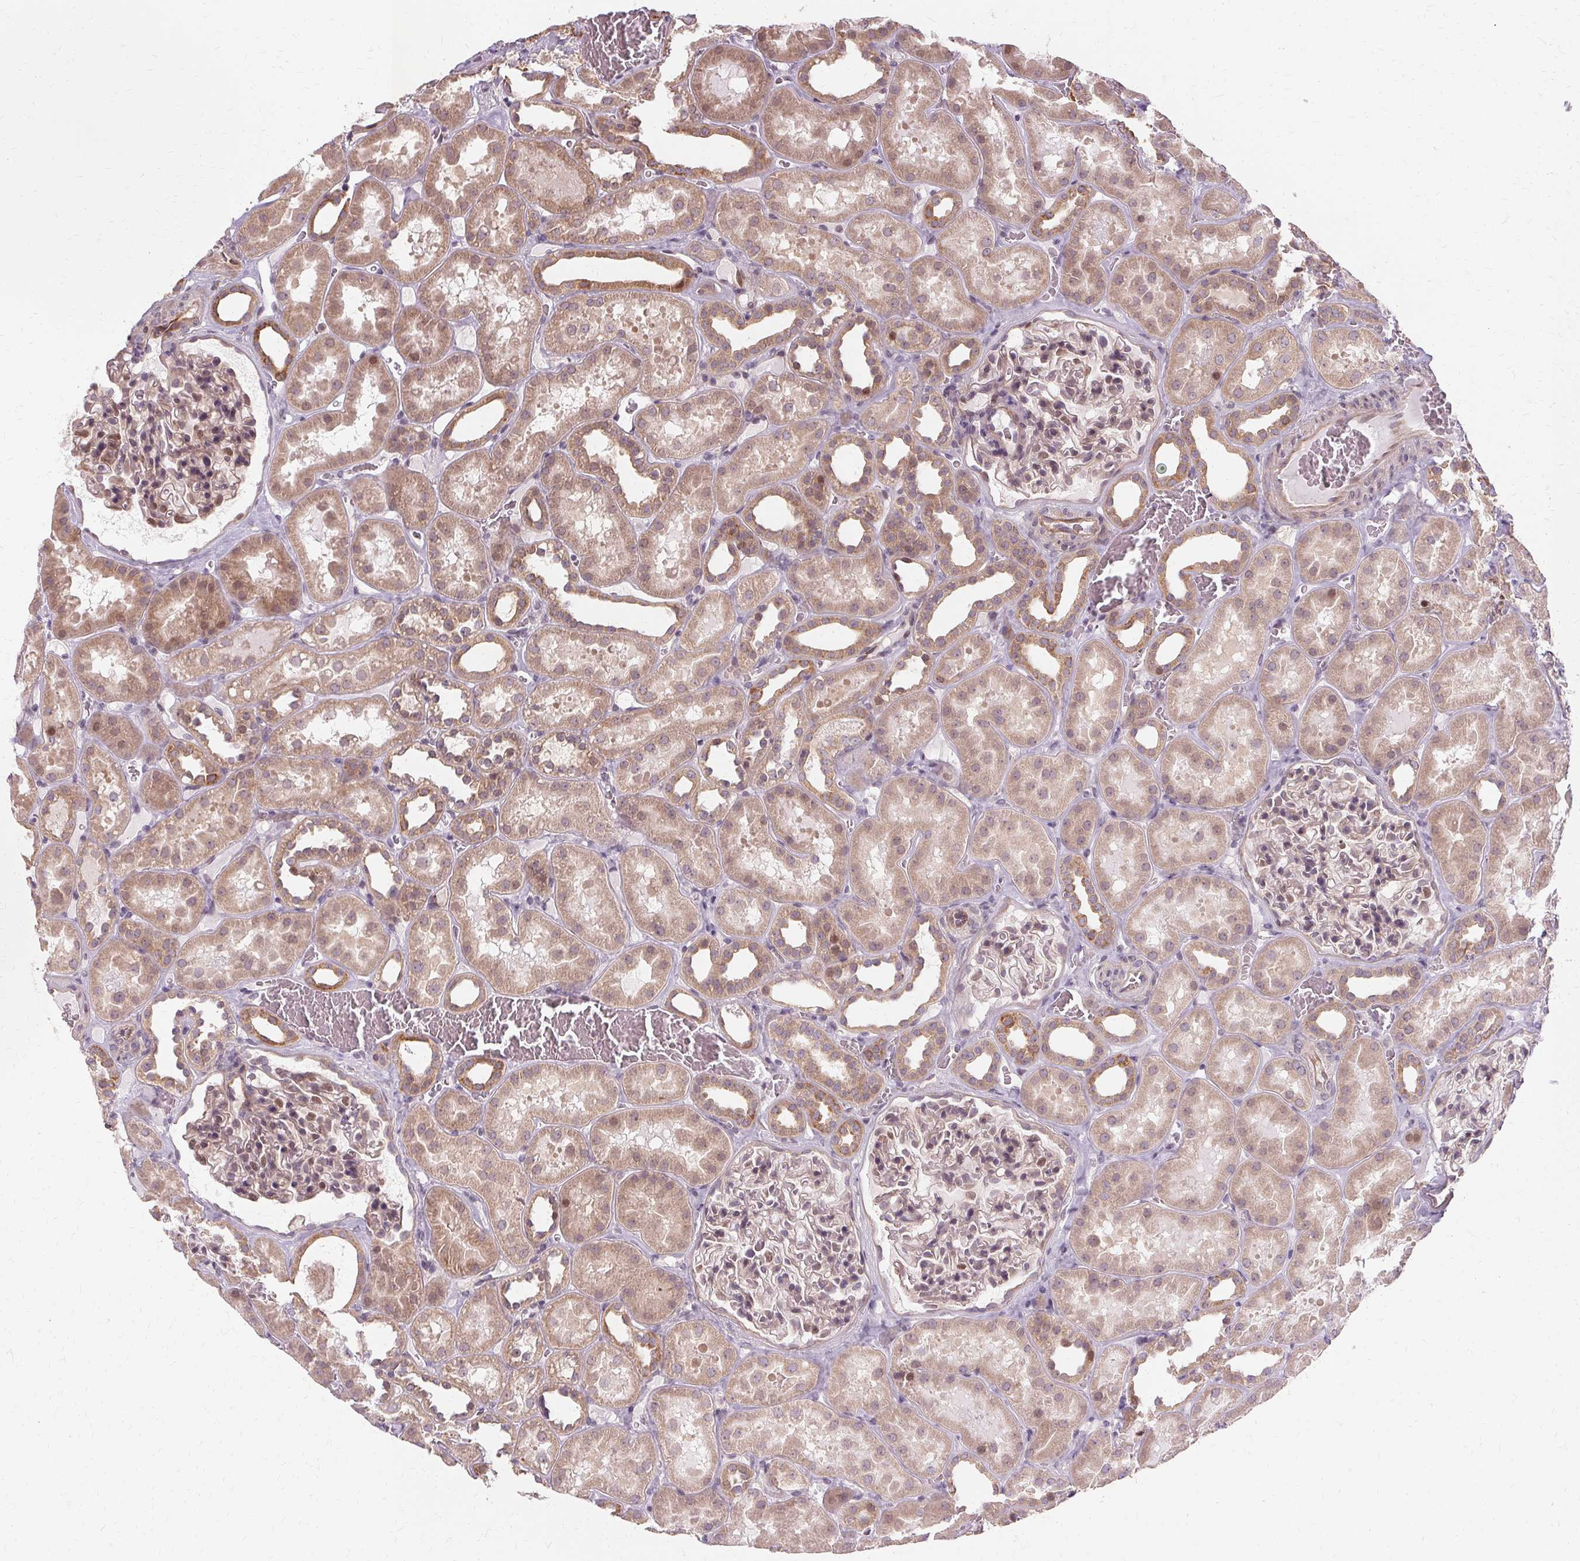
{"staining": {"intensity": "weak", "quantity": ">75%", "location": "cytoplasmic/membranous"}, "tissue": "kidney", "cell_type": "Cells in glomeruli", "image_type": "normal", "snomed": [{"axis": "morphology", "description": "Normal tissue, NOS"}, {"axis": "topography", "description": "Kidney"}], "caption": "Immunohistochemical staining of benign kidney exhibits weak cytoplasmic/membranous protein positivity in approximately >75% of cells in glomeruli.", "gene": "USP8", "patient": {"sex": "female", "age": 41}}